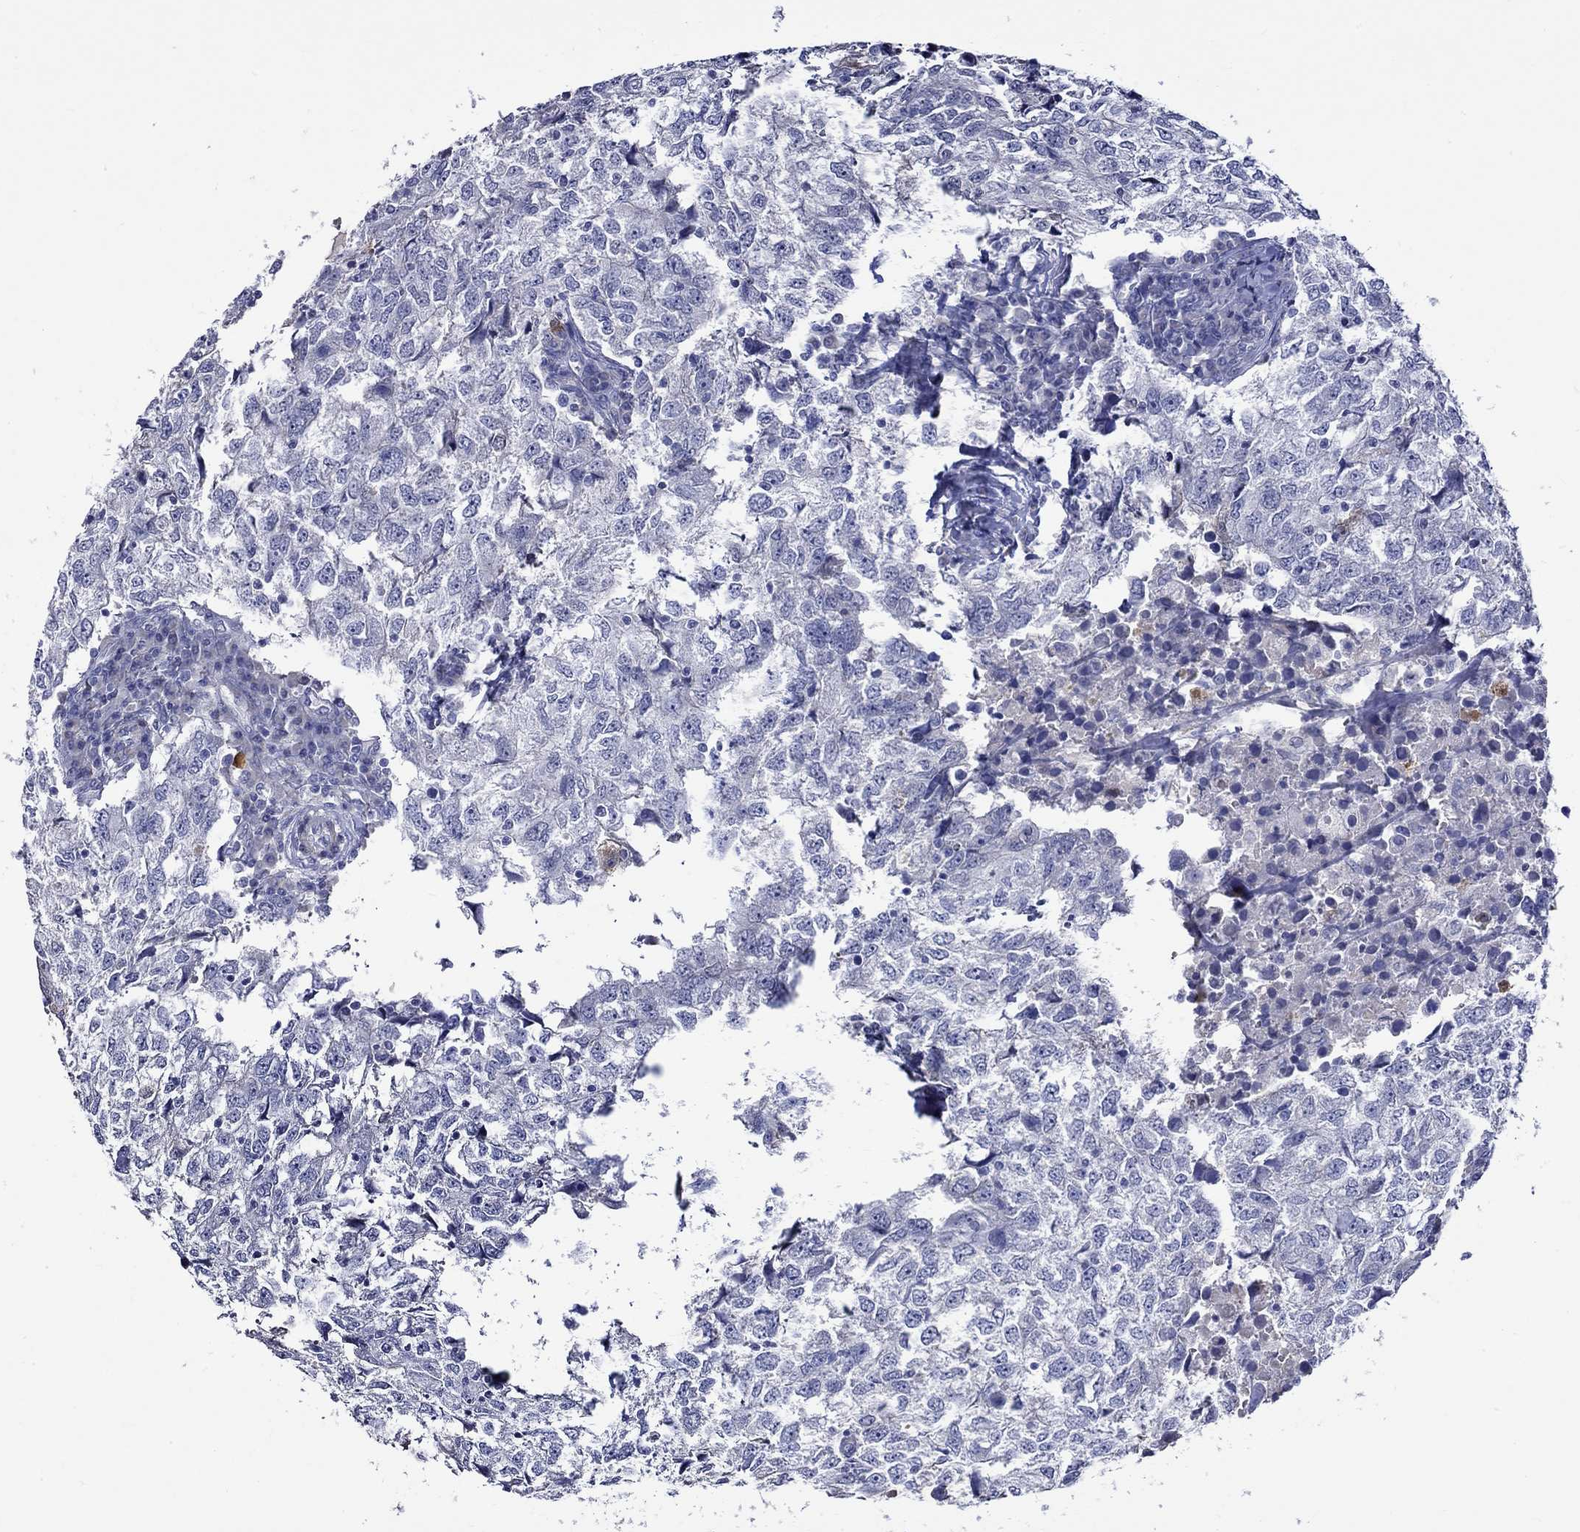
{"staining": {"intensity": "negative", "quantity": "none", "location": "none"}, "tissue": "breast cancer", "cell_type": "Tumor cells", "image_type": "cancer", "snomed": [{"axis": "morphology", "description": "Duct carcinoma"}, {"axis": "topography", "description": "Breast"}], "caption": "DAB immunohistochemical staining of human invasive ductal carcinoma (breast) shows no significant expression in tumor cells.", "gene": "CRYAB", "patient": {"sex": "female", "age": 30}}